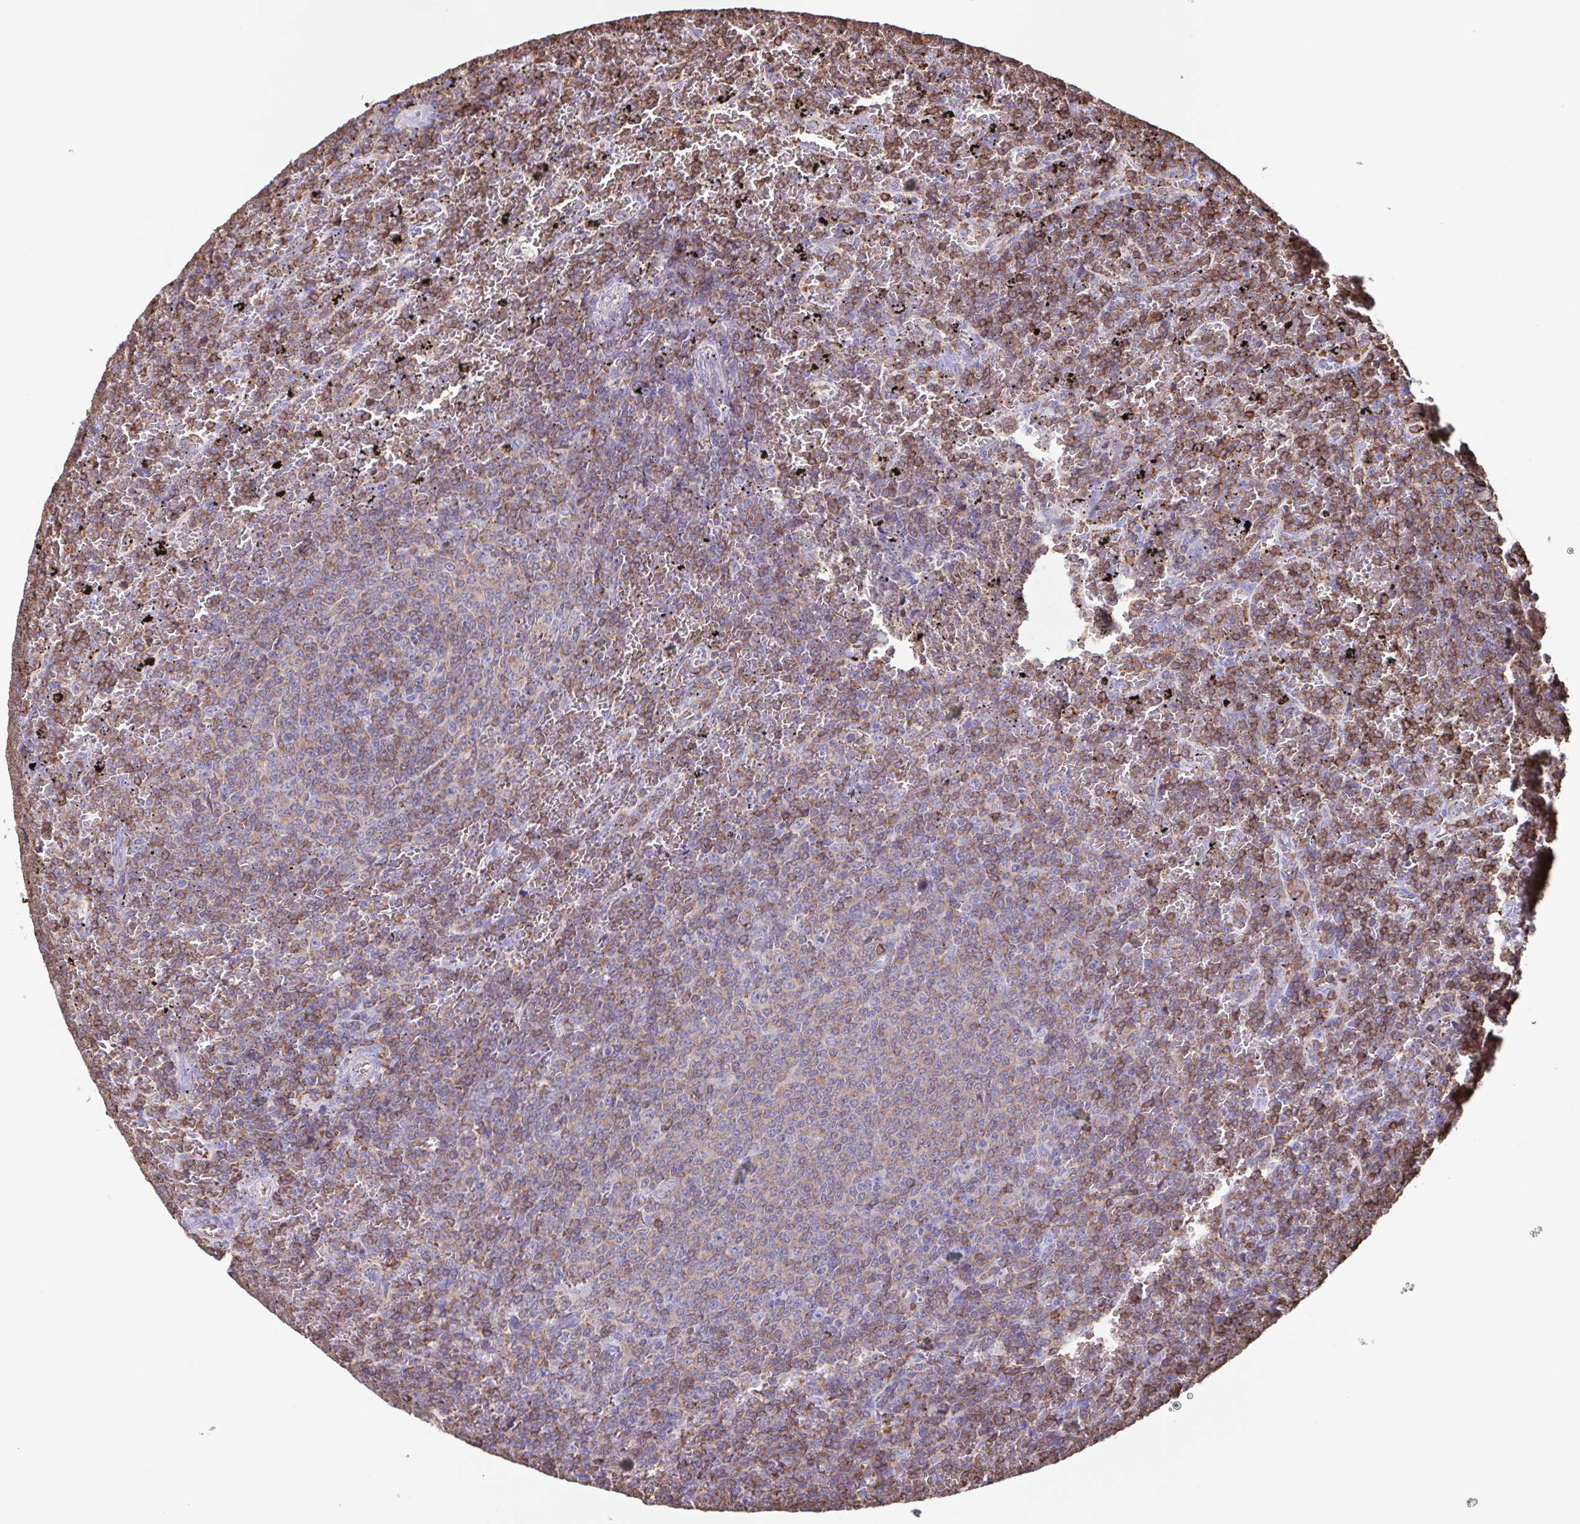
{"staining": {"intensity": "moderate", "quantity": "25%-75%", "location": "cytoplasmic/membranous"}, "tissue": "lymphoma", "cell_type": "Tumor cells", "image_type": "cancer", "snomed": [{"axis": "morphology", "description": "Malignant lymphoma, non-Hodgkin's type, Low grade"}, {"axis": "topography", "description": "Spleen"}], "caption": "A photomicrograph of human malignant lymphoma, non-Hodgkin's type (low-grade) stained for a protein demonstrates moderate cytoplasmic/membranous brown staining in tumor cells. (brown staining indicates protein expression, while blue staining denotes nuclei).", "gene": "TPD52", "patient": {"sex": "female", "age": 77}}